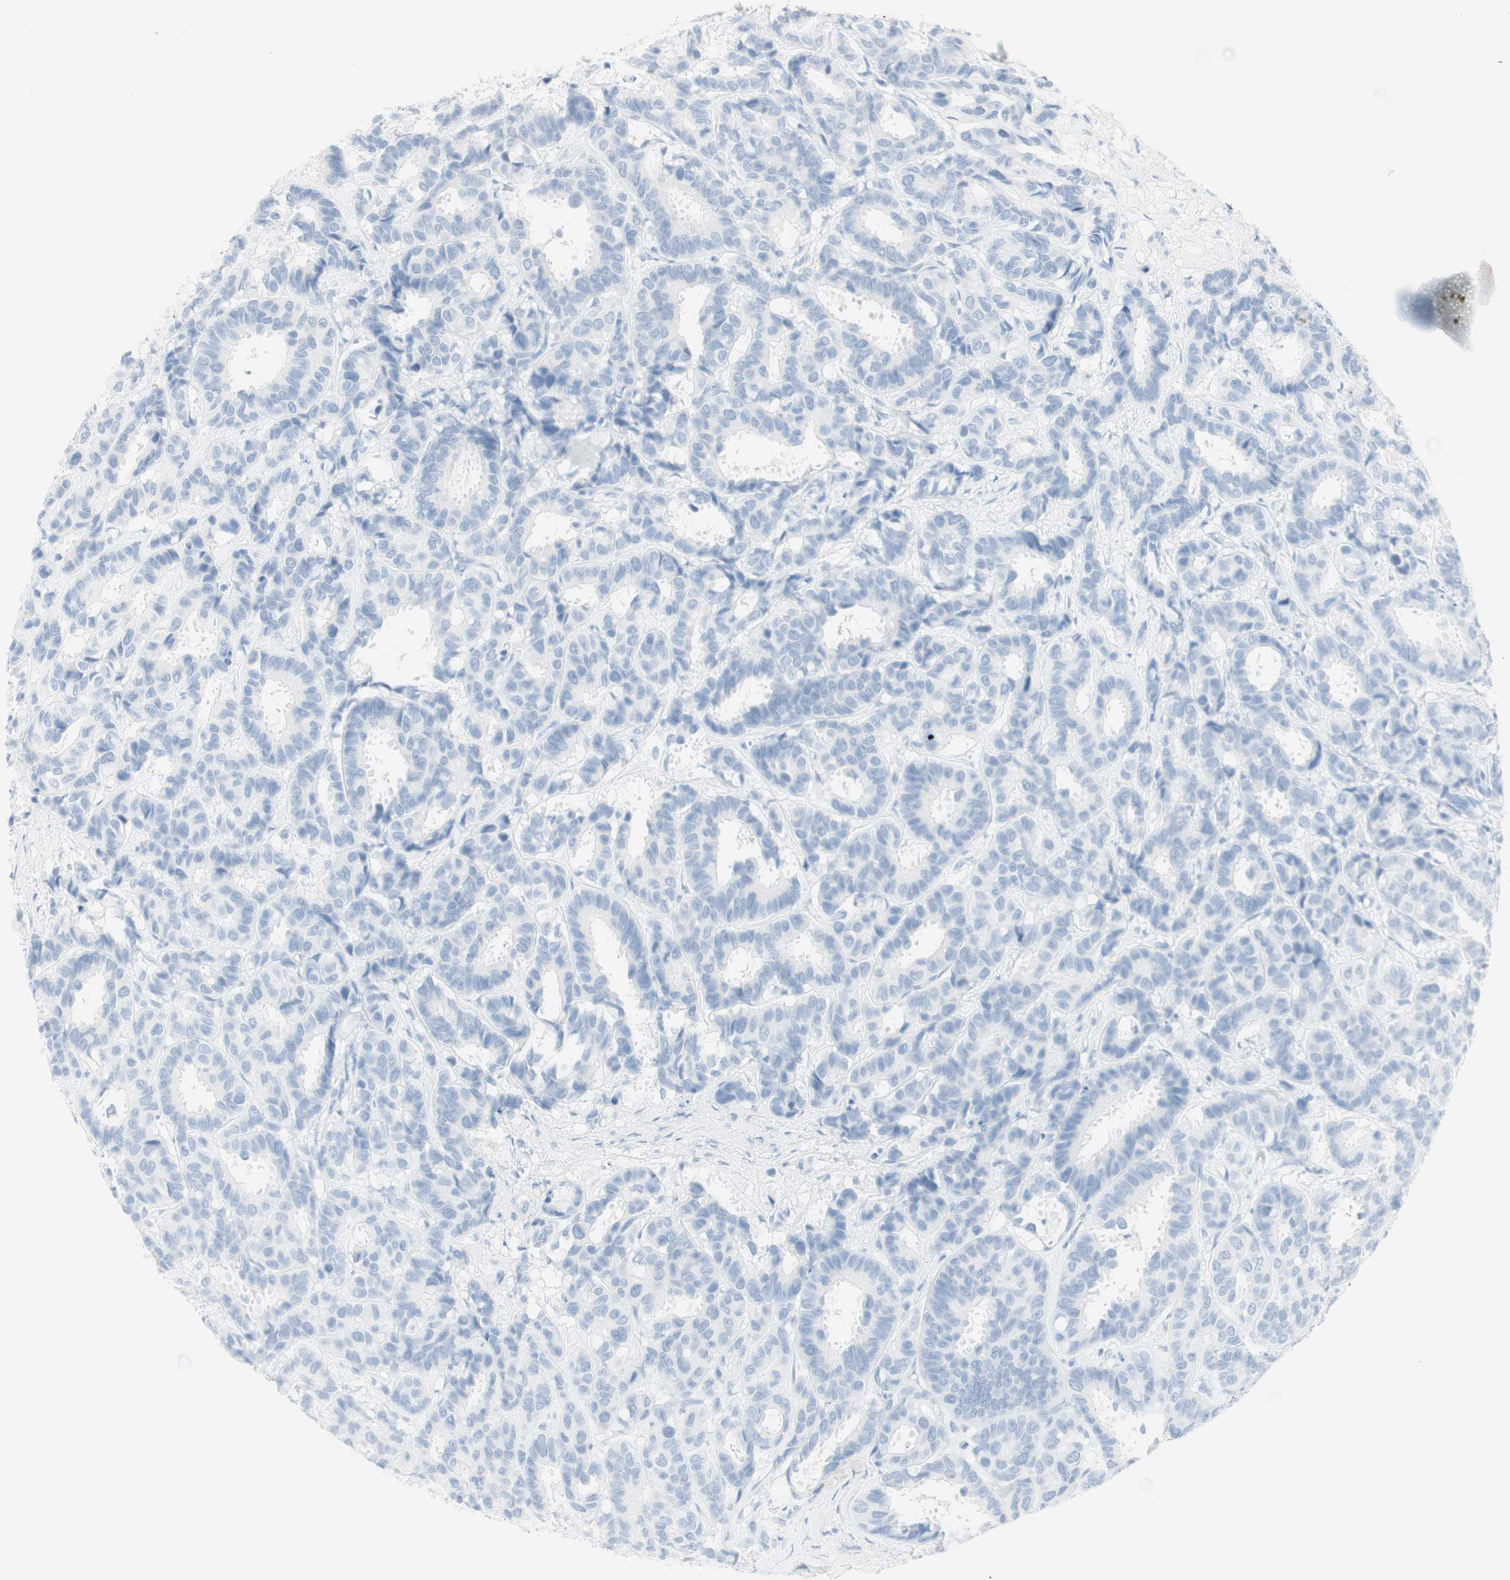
{"staining": {"intensity": "negative", "quantity": "none", "location": "none"}, "tissue": "breast cancer", "cell_type": "Tumor cells", "image_type": "cancer", "snomed": [{"axis": "morphology", "description": "Duct carcinoma"}, {"axis": "topography", "description": "Breast"}], "caption": "Breast cancer (invasive ductal carcinoma) was stained to show a protein in brown. There is no significant staining in tumor cells.", "gene": "NAPSA", "patient": {"sex": "female", "age": 87}}